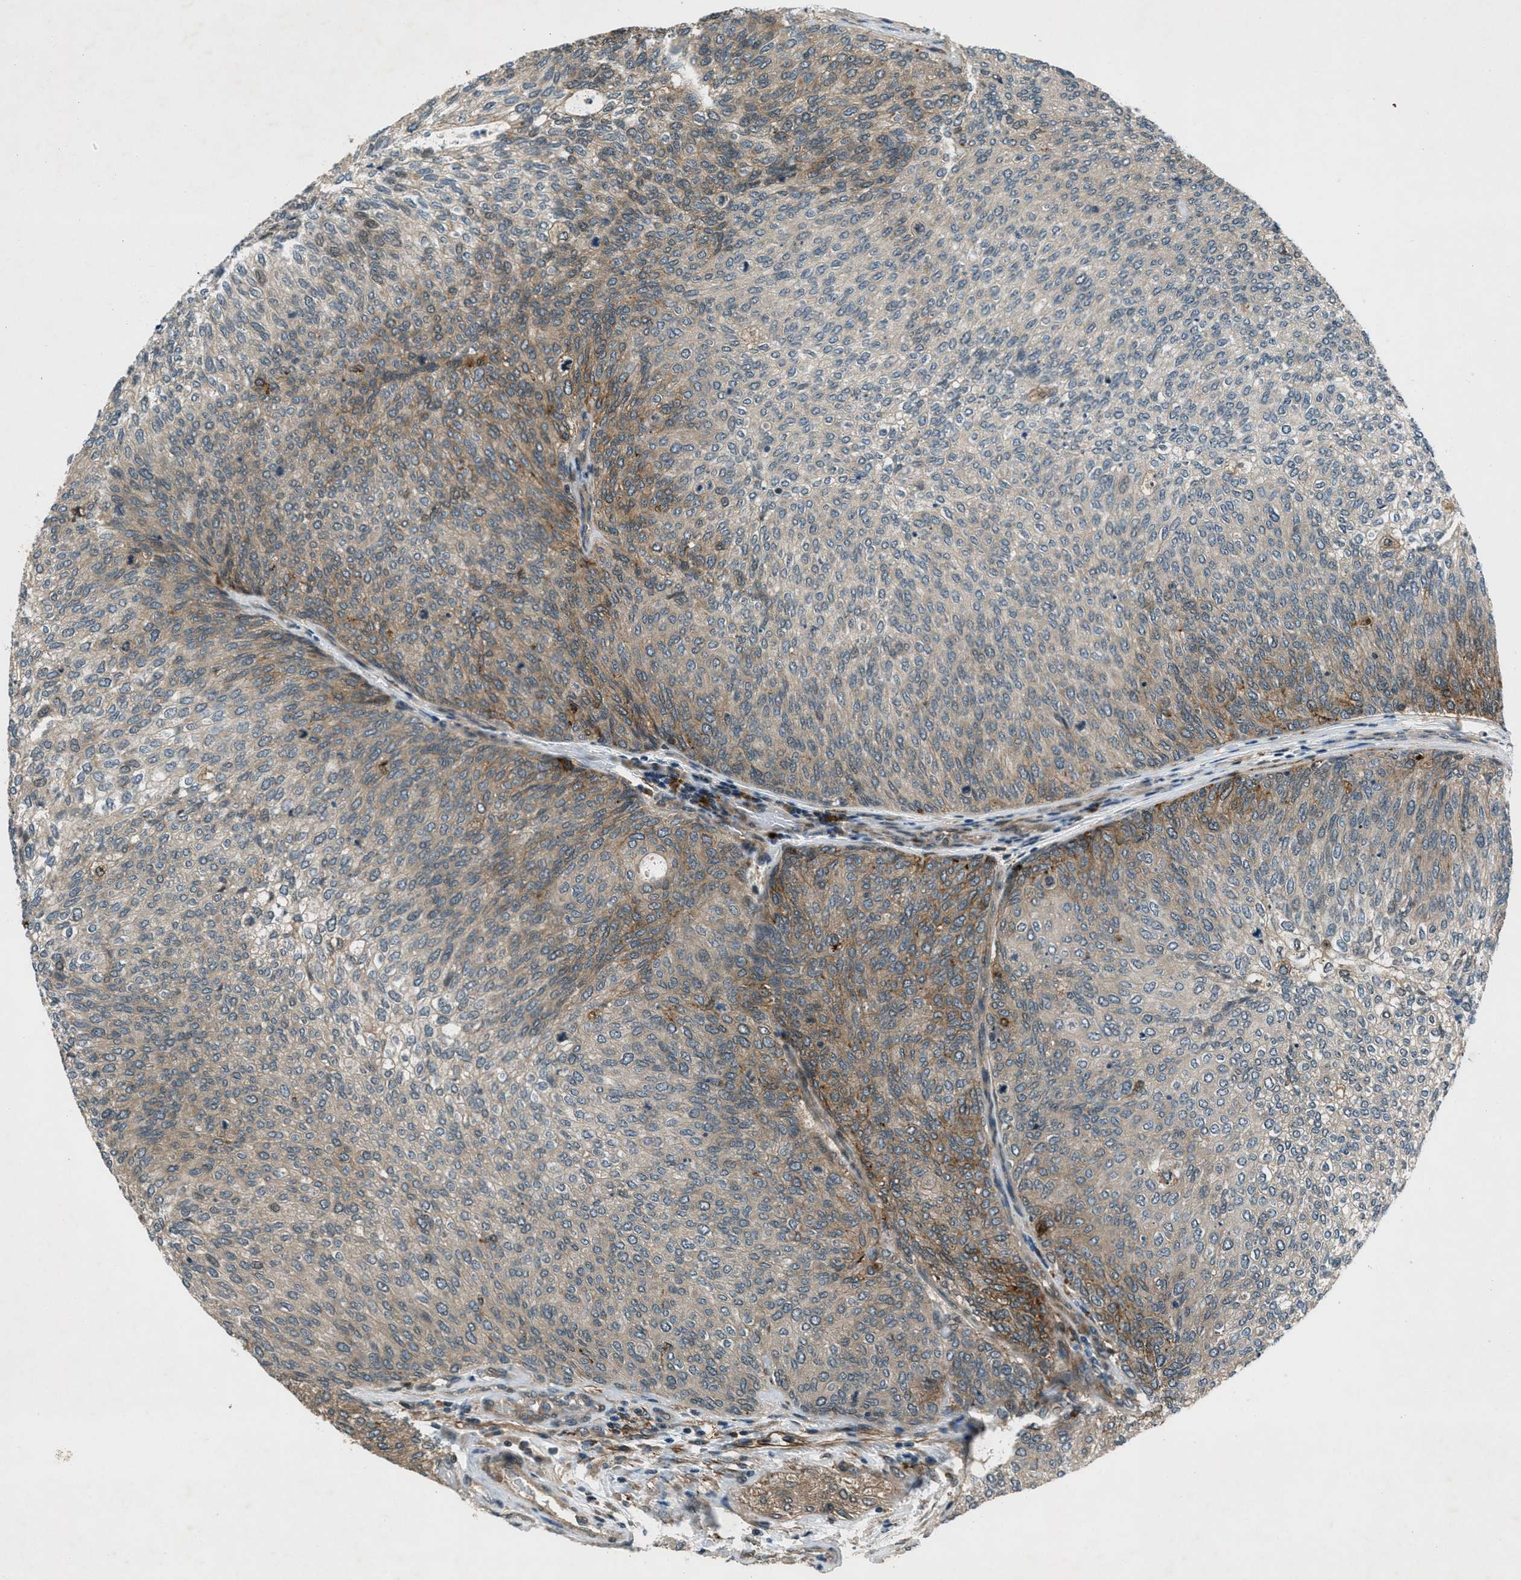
{"staining": {"intensity": "moderate", "quantity": "25%-75%", "location": "cytoplasmic/membranous"}, "tissue": "urothelial cancer", "cell_type": "Tumor cells", "image_type": "cancer", "snomed": [{"axis": "morphology", "description": "Urothelial carcinoma, Low grade"}, {"axis": "topography", "description": "Urinary bladder"}], "caption": "Protein staining reveals moderate cytoplasmic/membranous expression in approximately 25%-75% of tumor cells in urothelial carcinoma (low-grade).", "gene": "EPSTI1", "patient": {"sex": "female", "age": 79}}